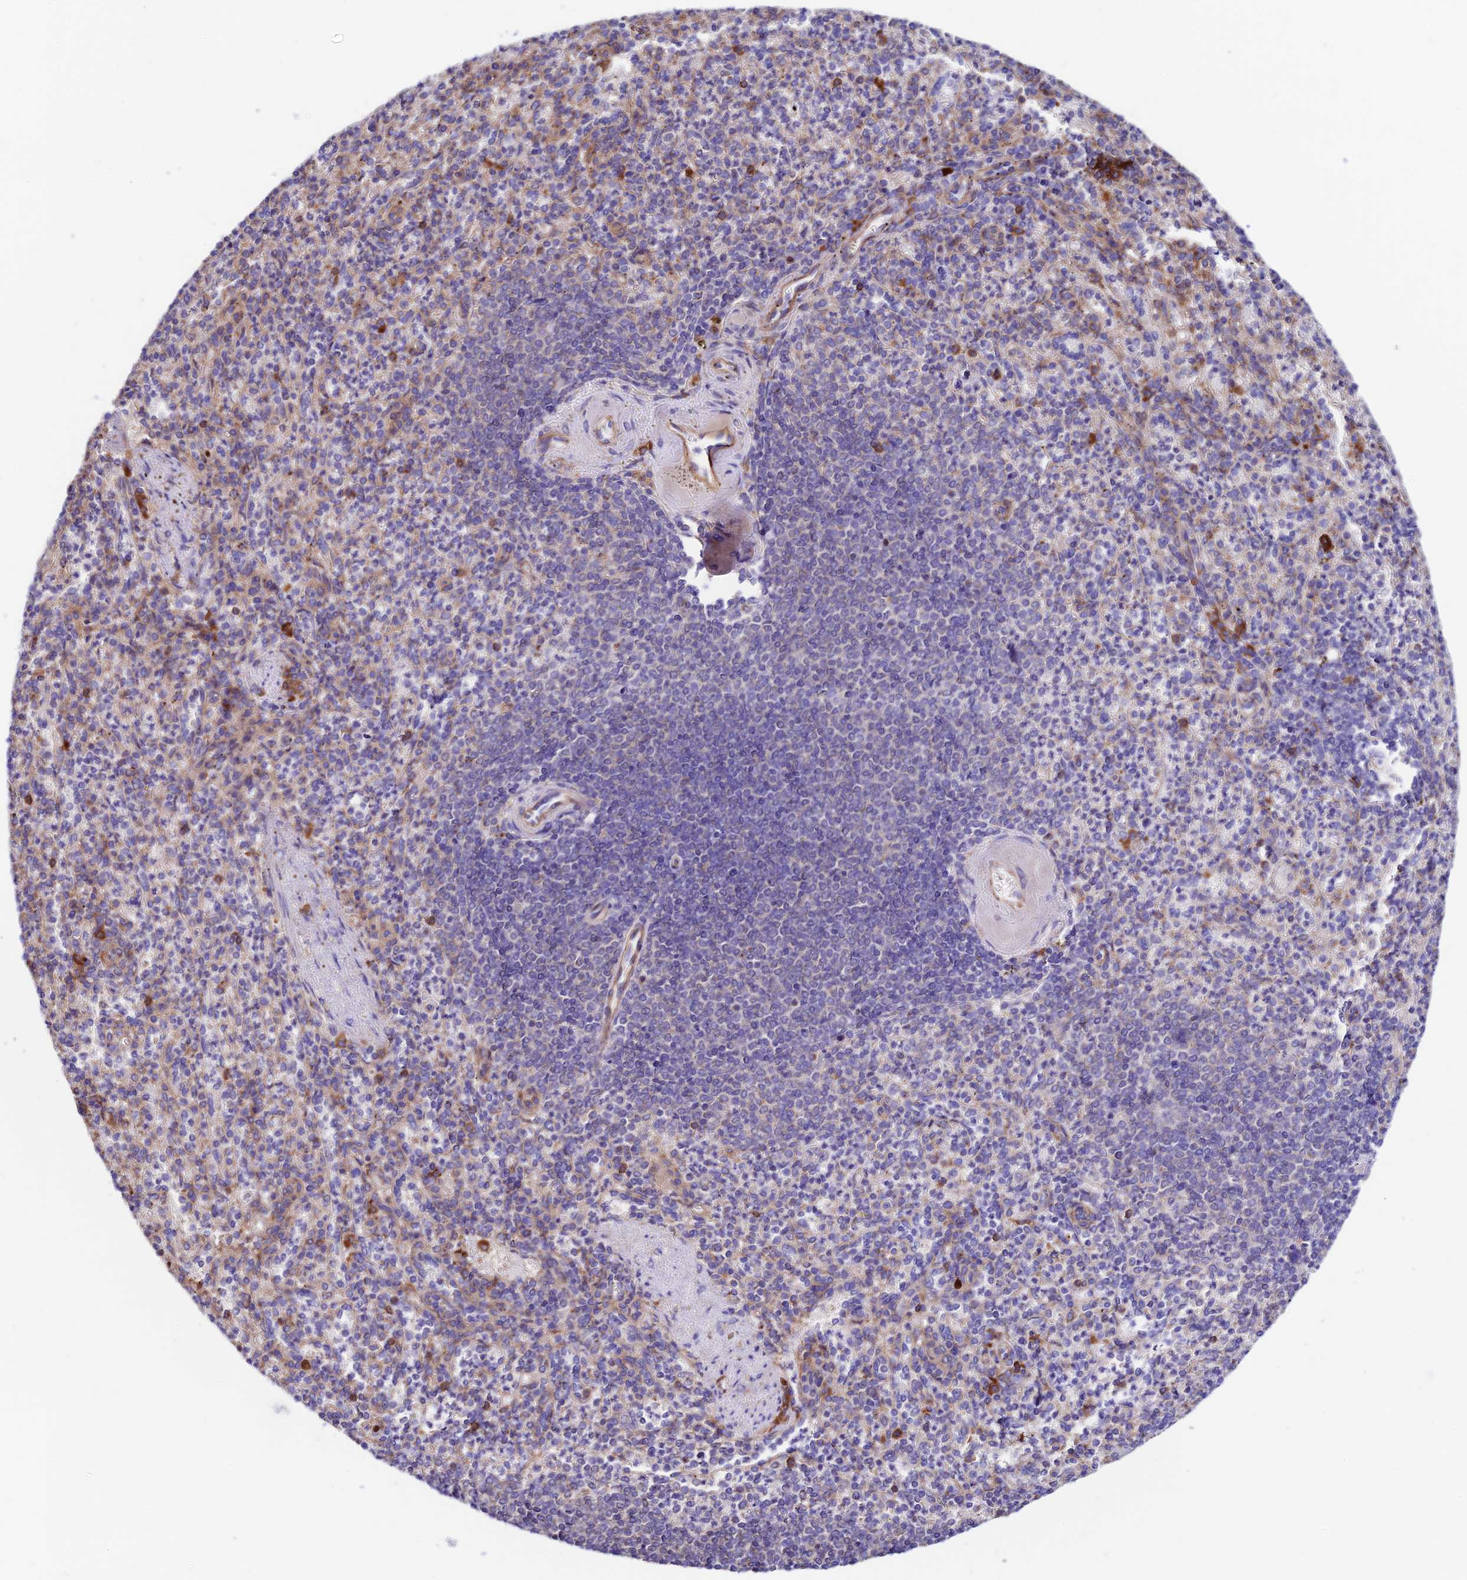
{"staining": {"intensity": "weak", "quantity": "<25%", "location": "cytoplasmic/membranous"}, "tissue": "spleen", "cell_type": "Cells in red pulp", "image_type": "normal", "snomed": [{"axis": "morphology", "description": "Normal tissue, NOS"}, {"axis": "topography", "description": "Spleen"}], "caption": "Human spleen stained for a protein using immunohistochemistry (IHC) exhibits no positivity in cells in red pulp.", "gene": "VPS13C", "patient": {"sex": "female", "age": 74}}